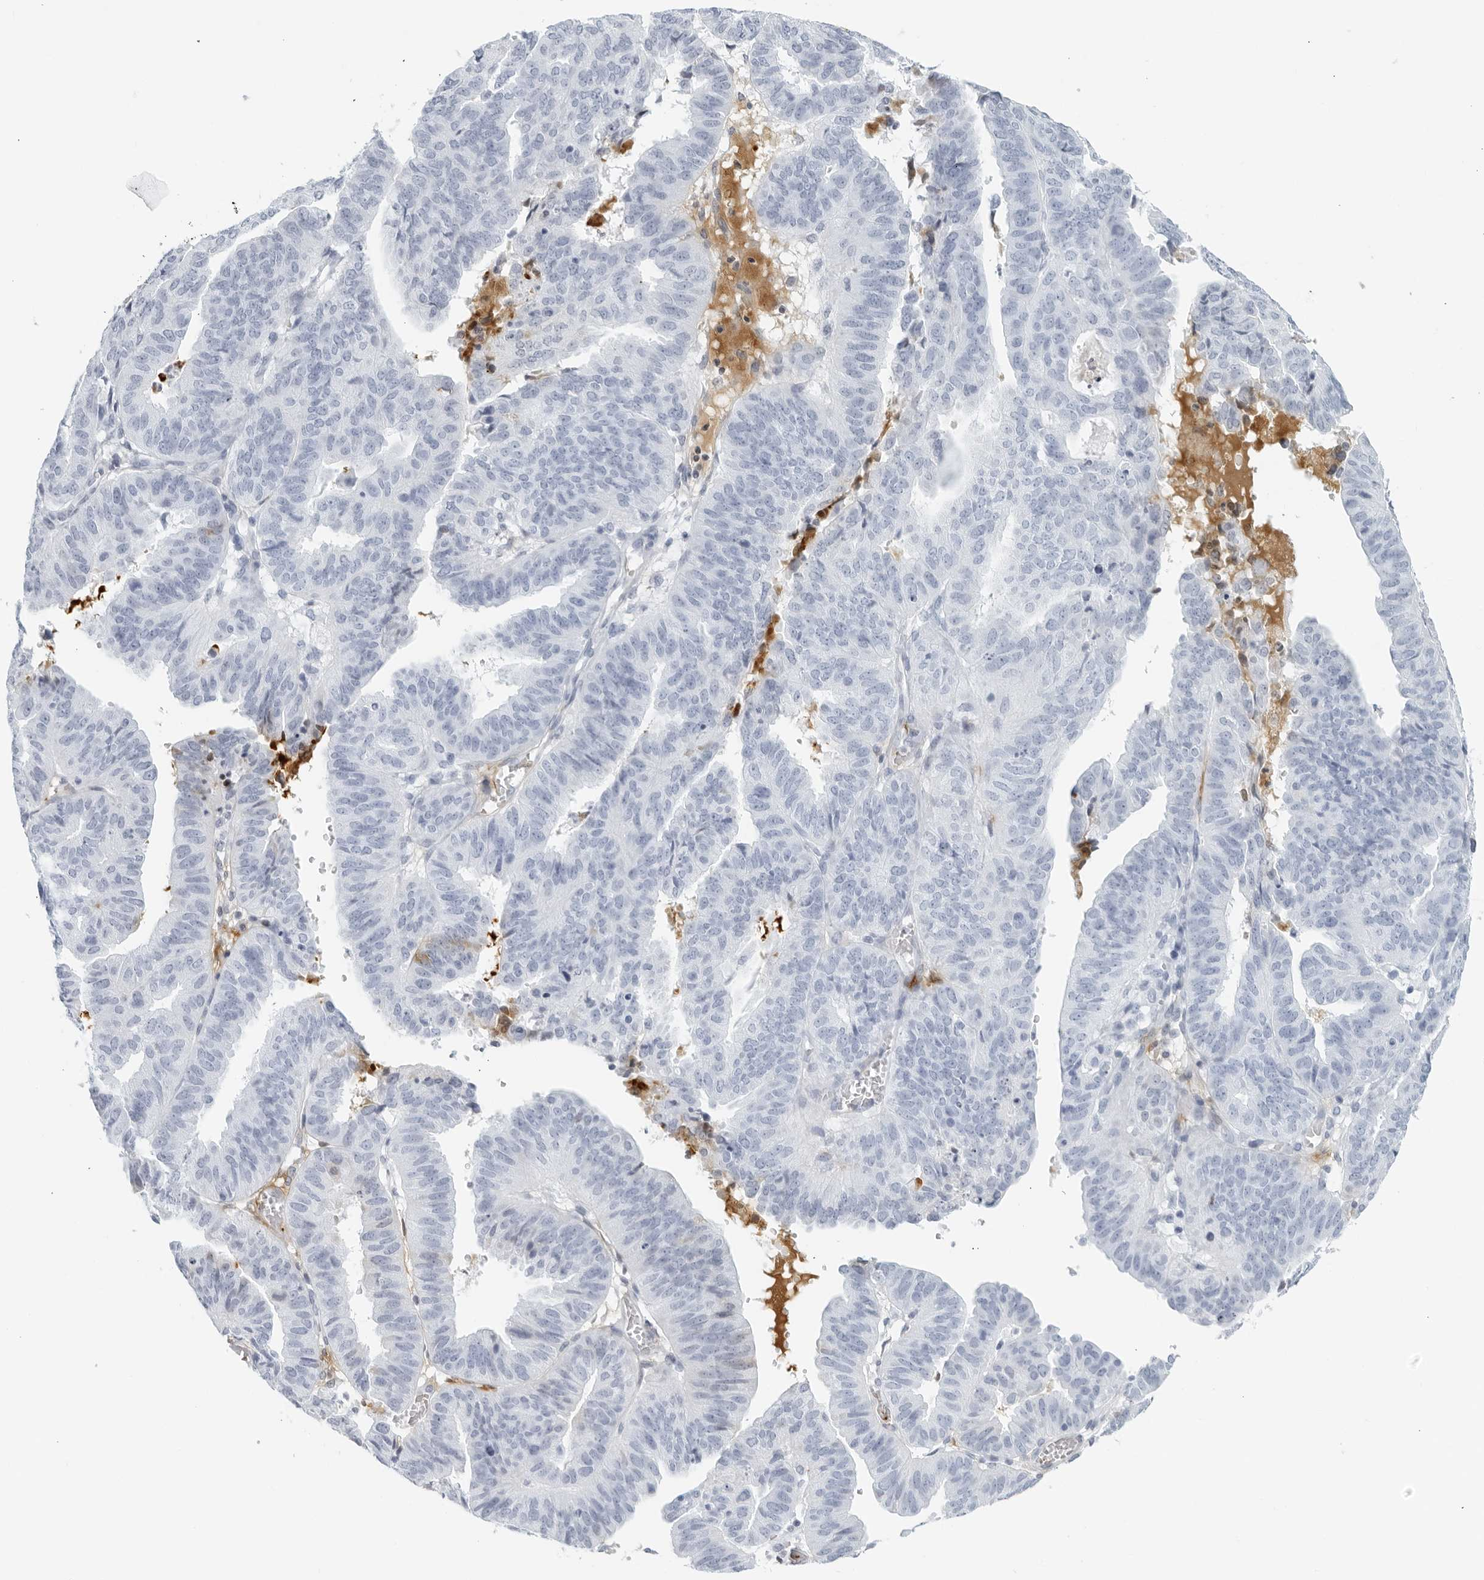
{"staining": {"intensity": "negative", "quantity": "none", "location": "none"}, "tissue": "endometrial cancer", "cell_type": "Tumor cells", "image_type": "cancer", "snomed": [{"axis": "morphology", "description": "Adenocarcinoma, NOS"}, {"axis": "topography", "description": "Uterus"}], "caption": "Endometrial cancer (adenocarcinoma) stained for a protein using immunohistochemistry (IHC) exhibits no positivity tumor cells.", "gene": "FGG", "patient": {"sex": "female", "age": 77}}